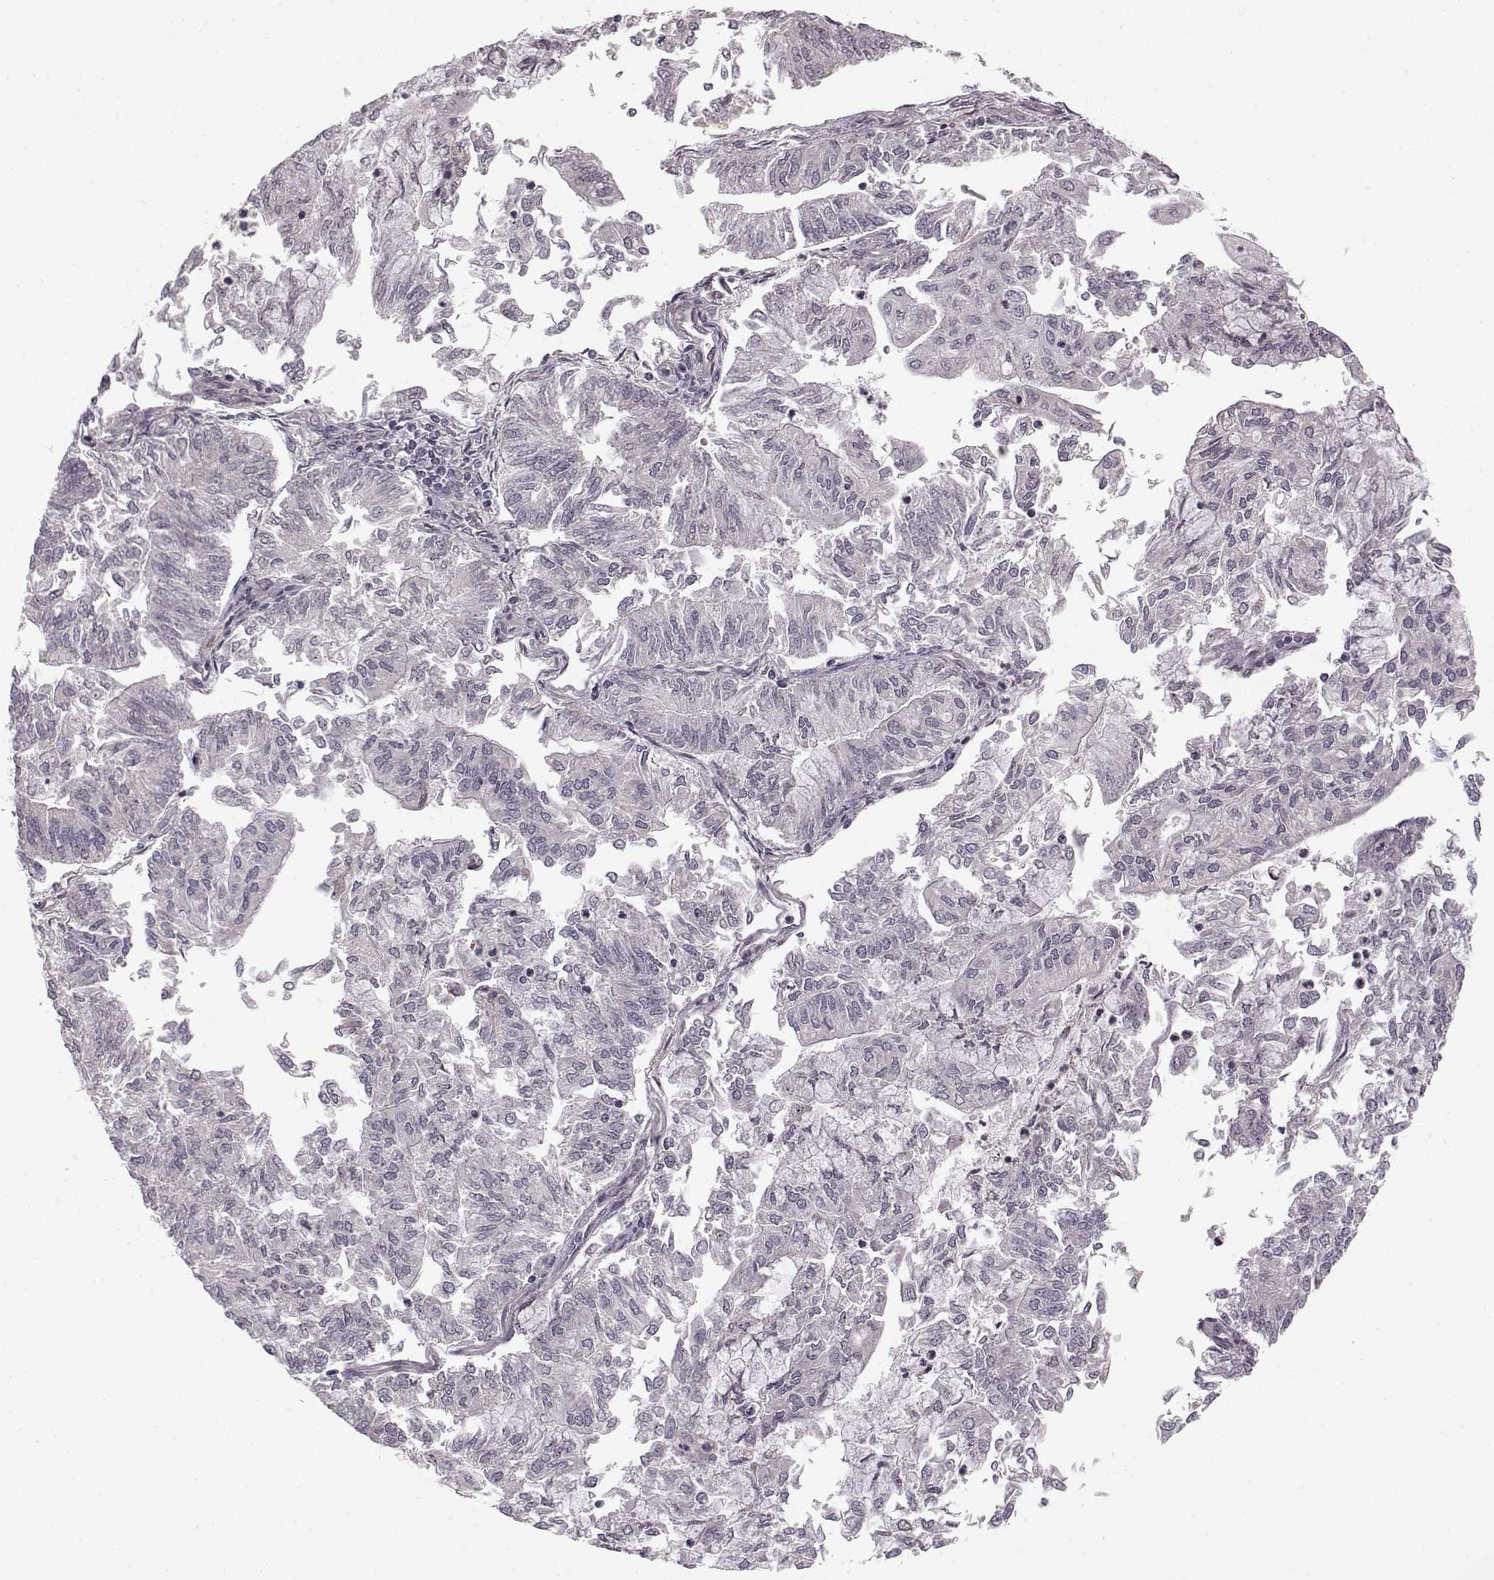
{"staining": {"intensity": "negative", "quantity": "none", "location": "none"}, "tissue": "endometrial cancer", "cell_type": "Tumor cells", "image_type": "cancer", "snomed": [{"axis": "morphology", "description": "Adenocarcinoma, NOS"}, {"axis": "topography", "description": "Endometrium"}], "caption": "A photomicrograph of human endometrial adenocarcinoma is negative for staining in tumor cells. The staining is performed using DAB (3,3'-diaminobenzidine) brown chromogen with nuclei counter-stained in using hematoxylin.", "gene": "MED12L", "patient": {"sex": "female", "age": 59}}